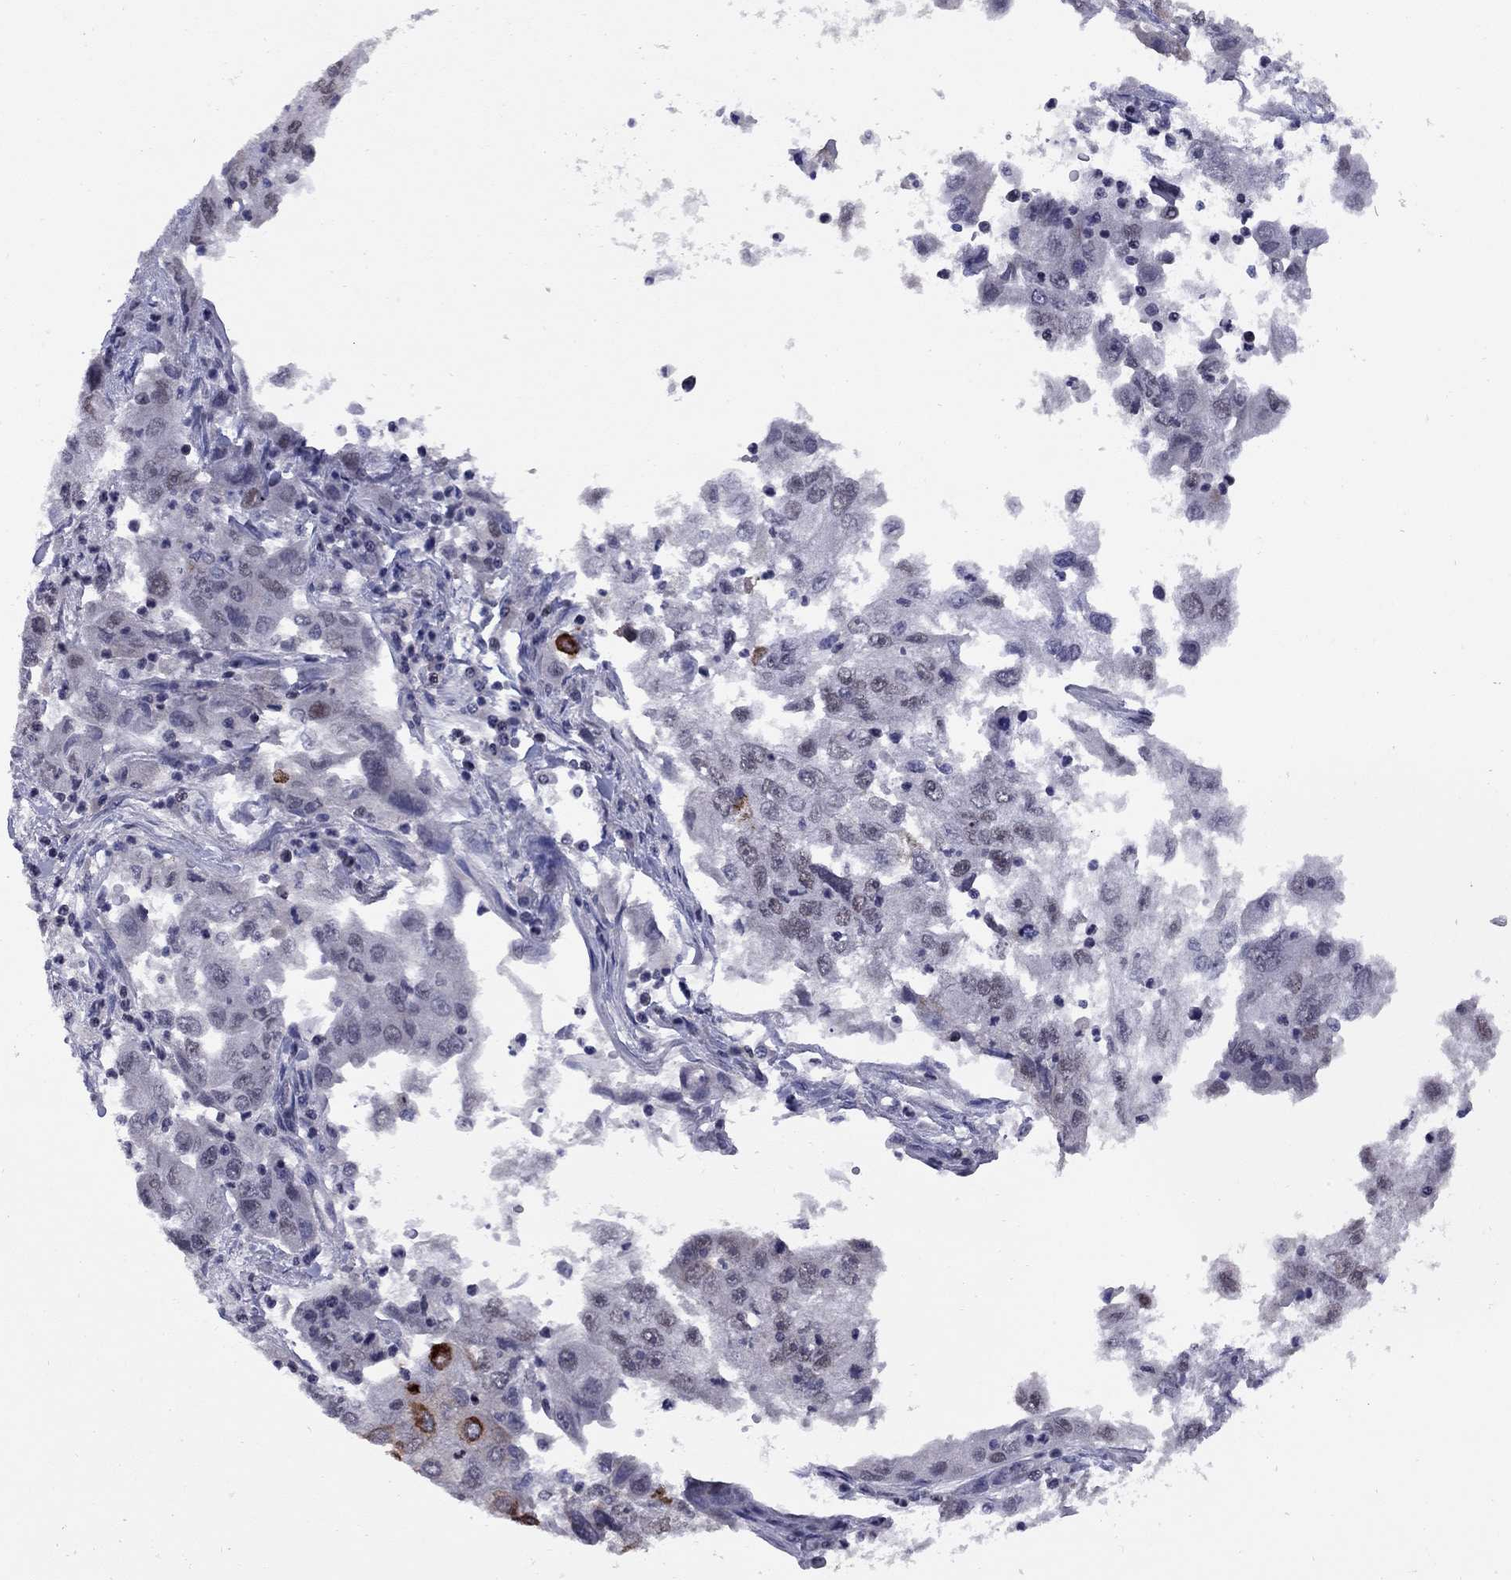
{"staining": {"intensity": "weak", "quantity": "<25%", "location": "nuclear"}, "tissue": "cervical cancer", "cell_type": "Tumor cells", "image_type": "cancer", "snomed": [{"axis": "morphology", "description": "Squamous cell carcinoma, NOS"}, {"axis": "topography", "description": "Cervix"}], "caption": "Immunohistochemical staining of cervical cancer reveals no significant positivity in tumor cells.", "gene": "TAF9", "patient": {"sex": "female", "age": 36}}